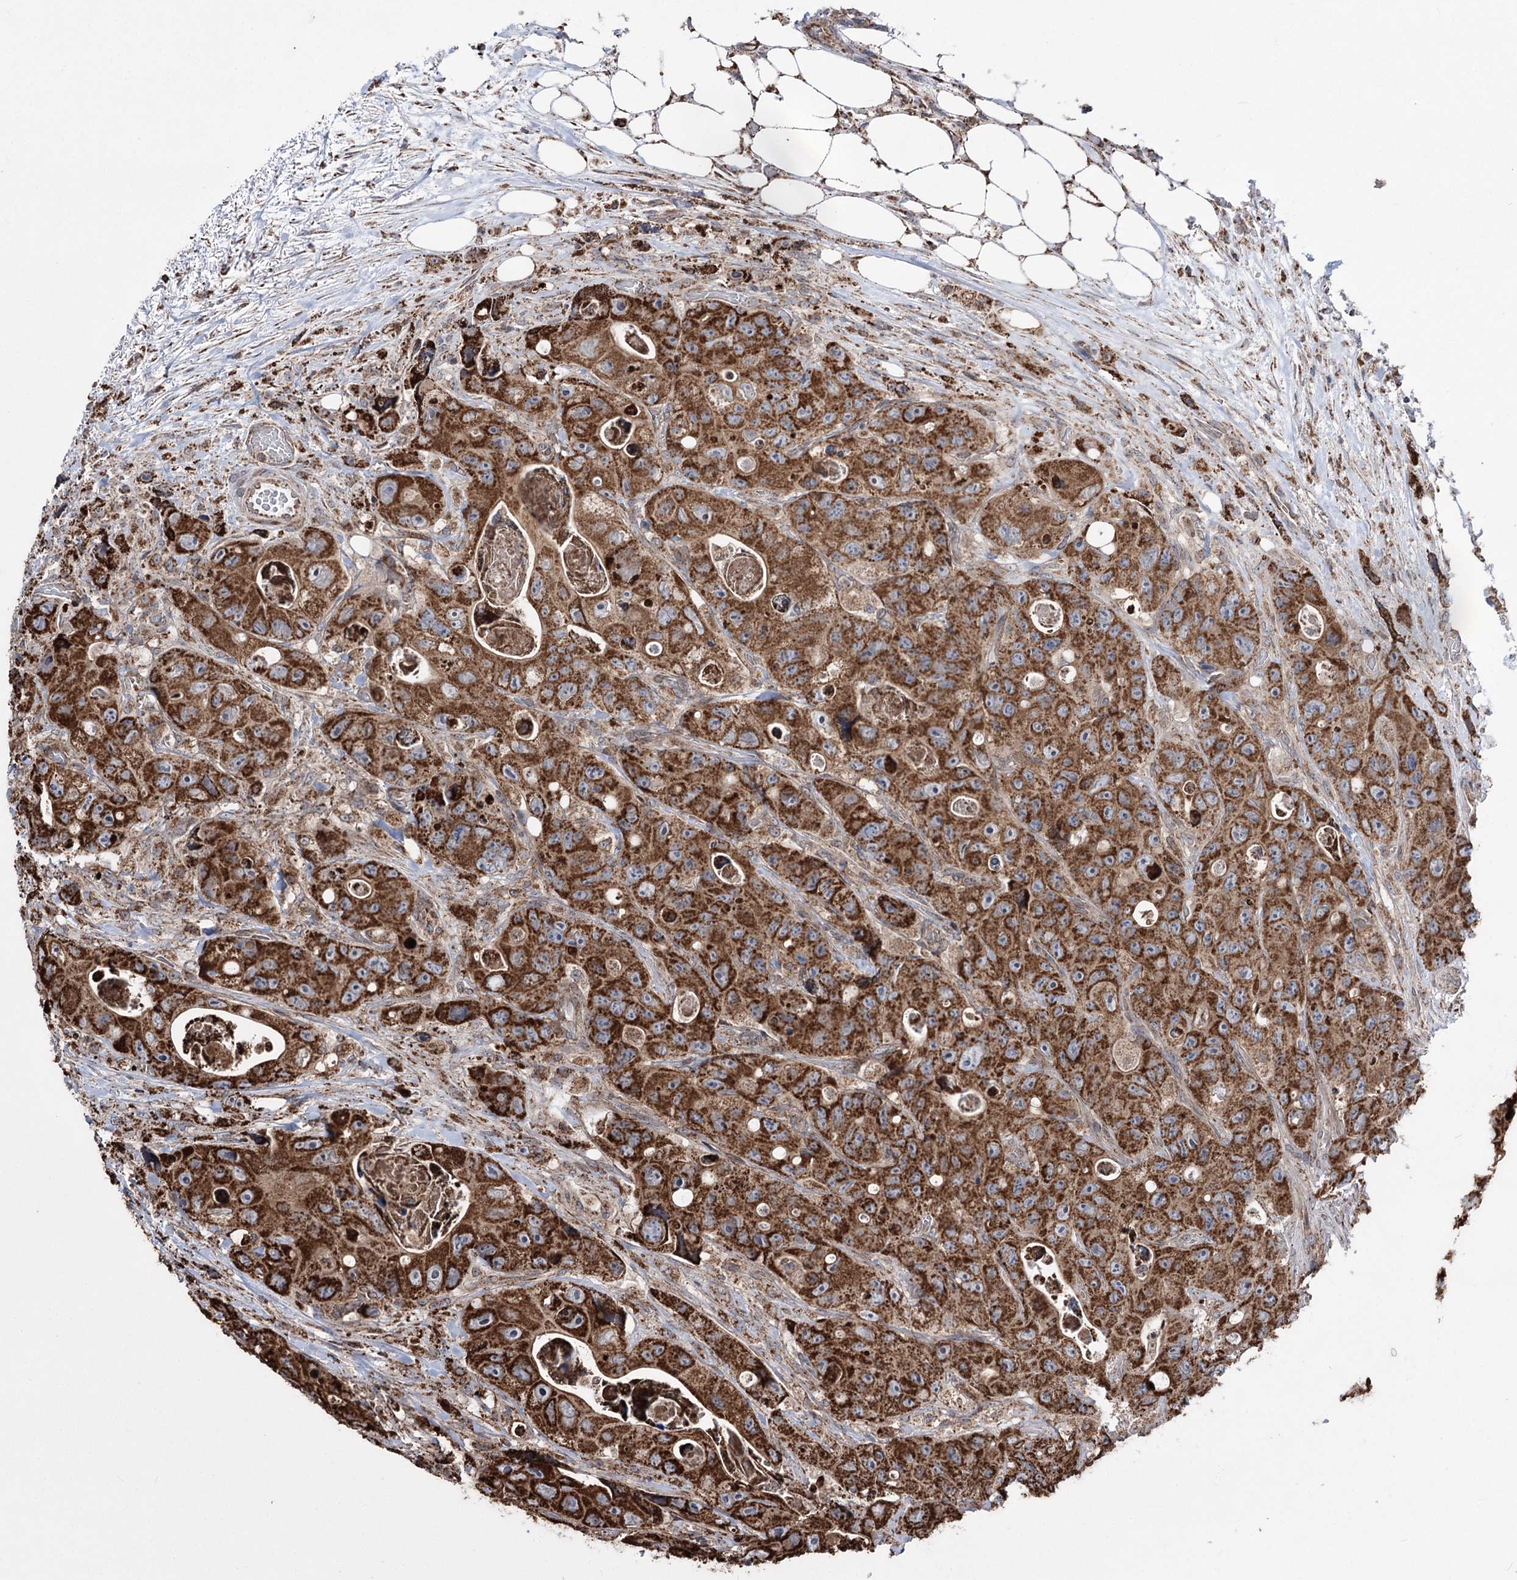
{"staining": {"intensity": "strong", "quantity": ">75%", "location": "cytoplasmic/membranous"}, "tissue": "colorectal cancer", "cell_type": "Tumor cells", "image_type": "cancer", "snomed": [{"axis": "morphology", "description": "Adenocarcinoma, NOS"}, {"axis": "topography", "description": "Colon"}], "caption": "Strong cytoplasmic/membranous staining is appreciated in about >75% of tumor cells in adenocarcinoma (colorectal). (brown staining indicates protein expression, while blue staining denotes nuclei).", "gene": "CREB3L4", "patient": {"sex": "female", "age": 46}}